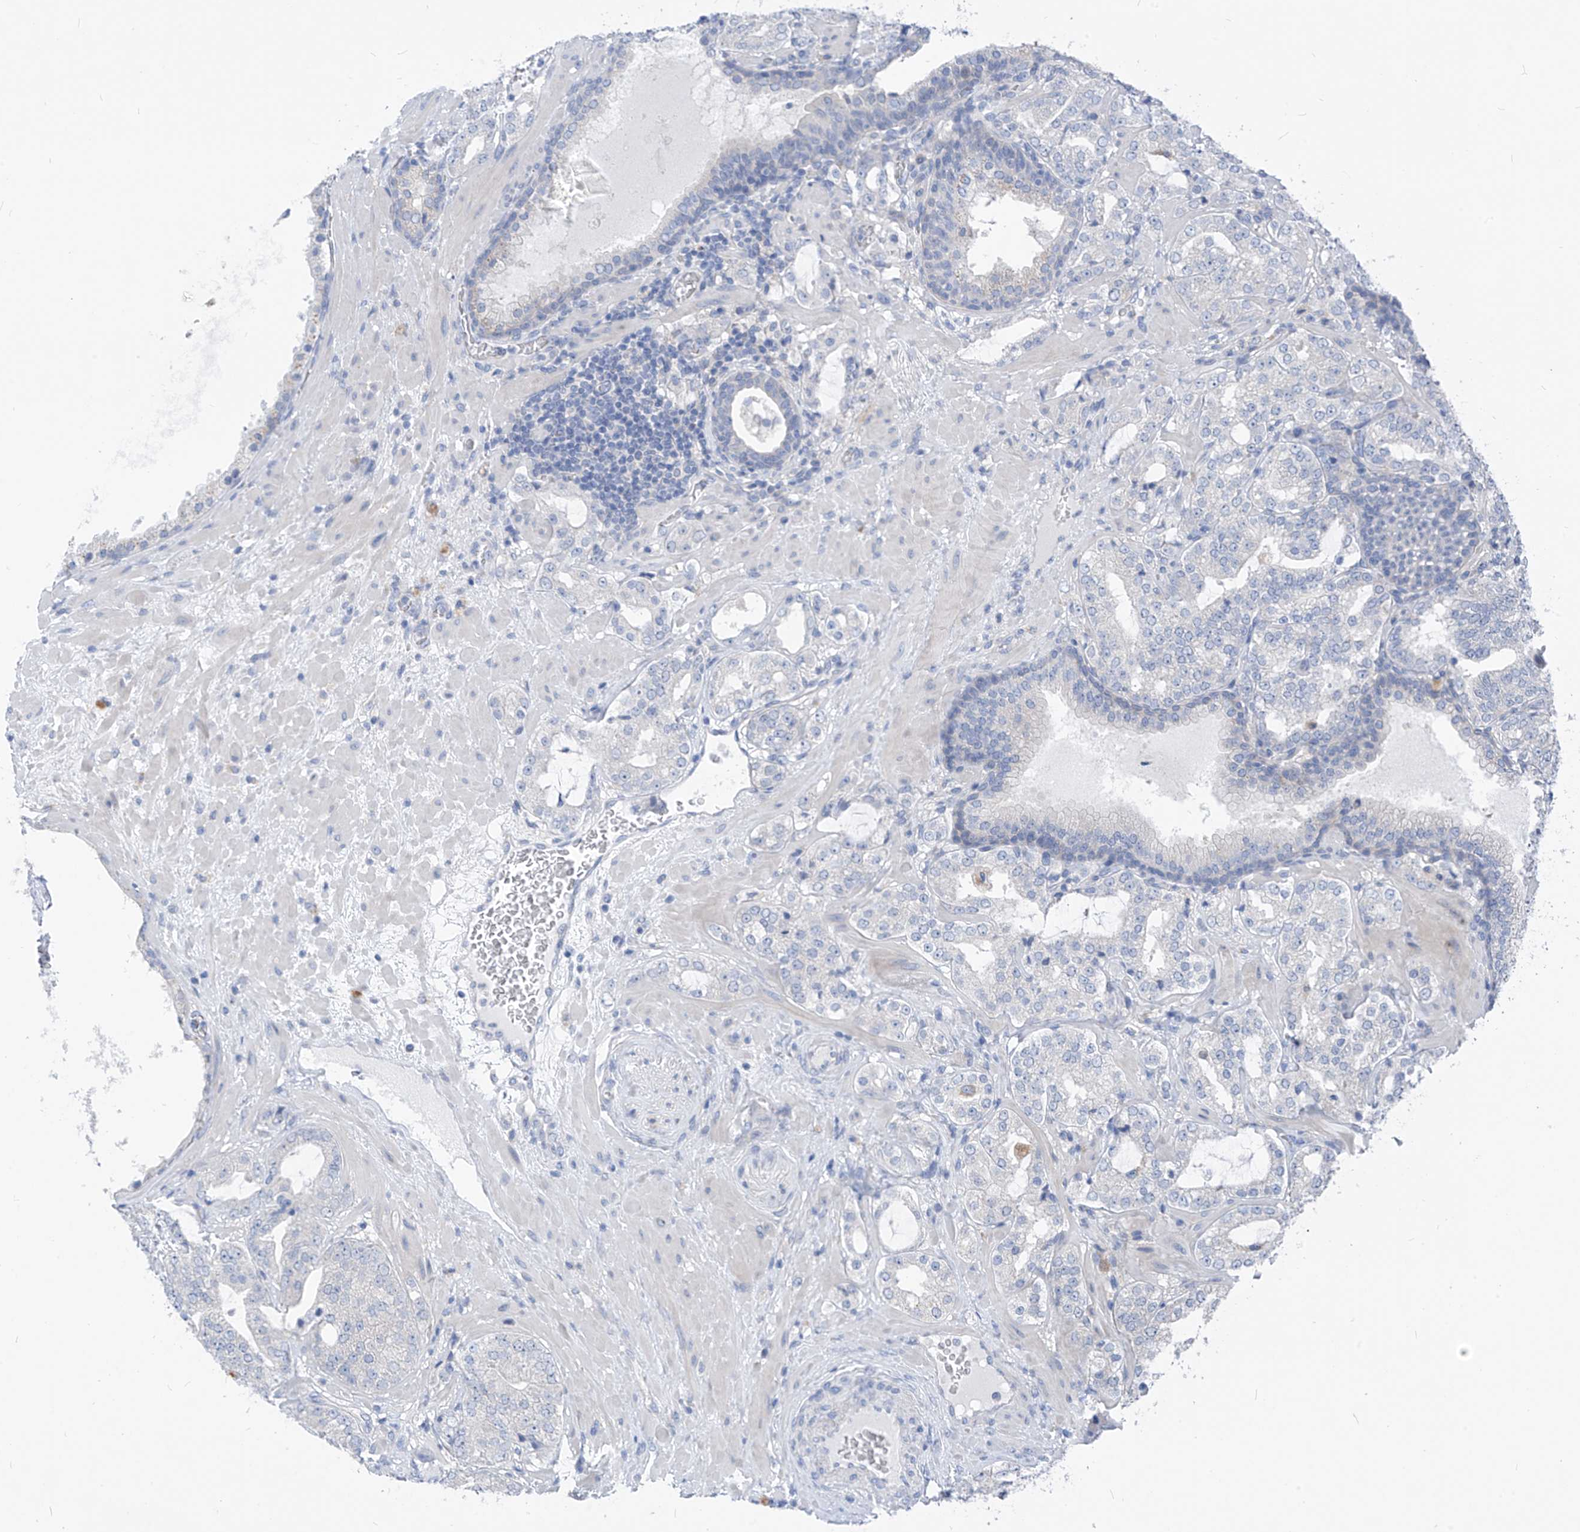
{"staining": {"intensity": "negative", "quantity": "none", "location": "none"}, "tissue": "prostate cancer", "cell_type": "Tumor cells", "image_type": "cancer", "snomed": [{"axis": "morphology", "description": "Adenocarcinoma, High grade"}, {"axis": "topography", "description": "Prostate"}], "caption": "Prostate cancer (high-grade adenocarcinoma) was stained to show a protein in brown. There is no significant expression in tumor cells.", "gene": "LDAH", "patient": {"sex": "male", "age": 64}}